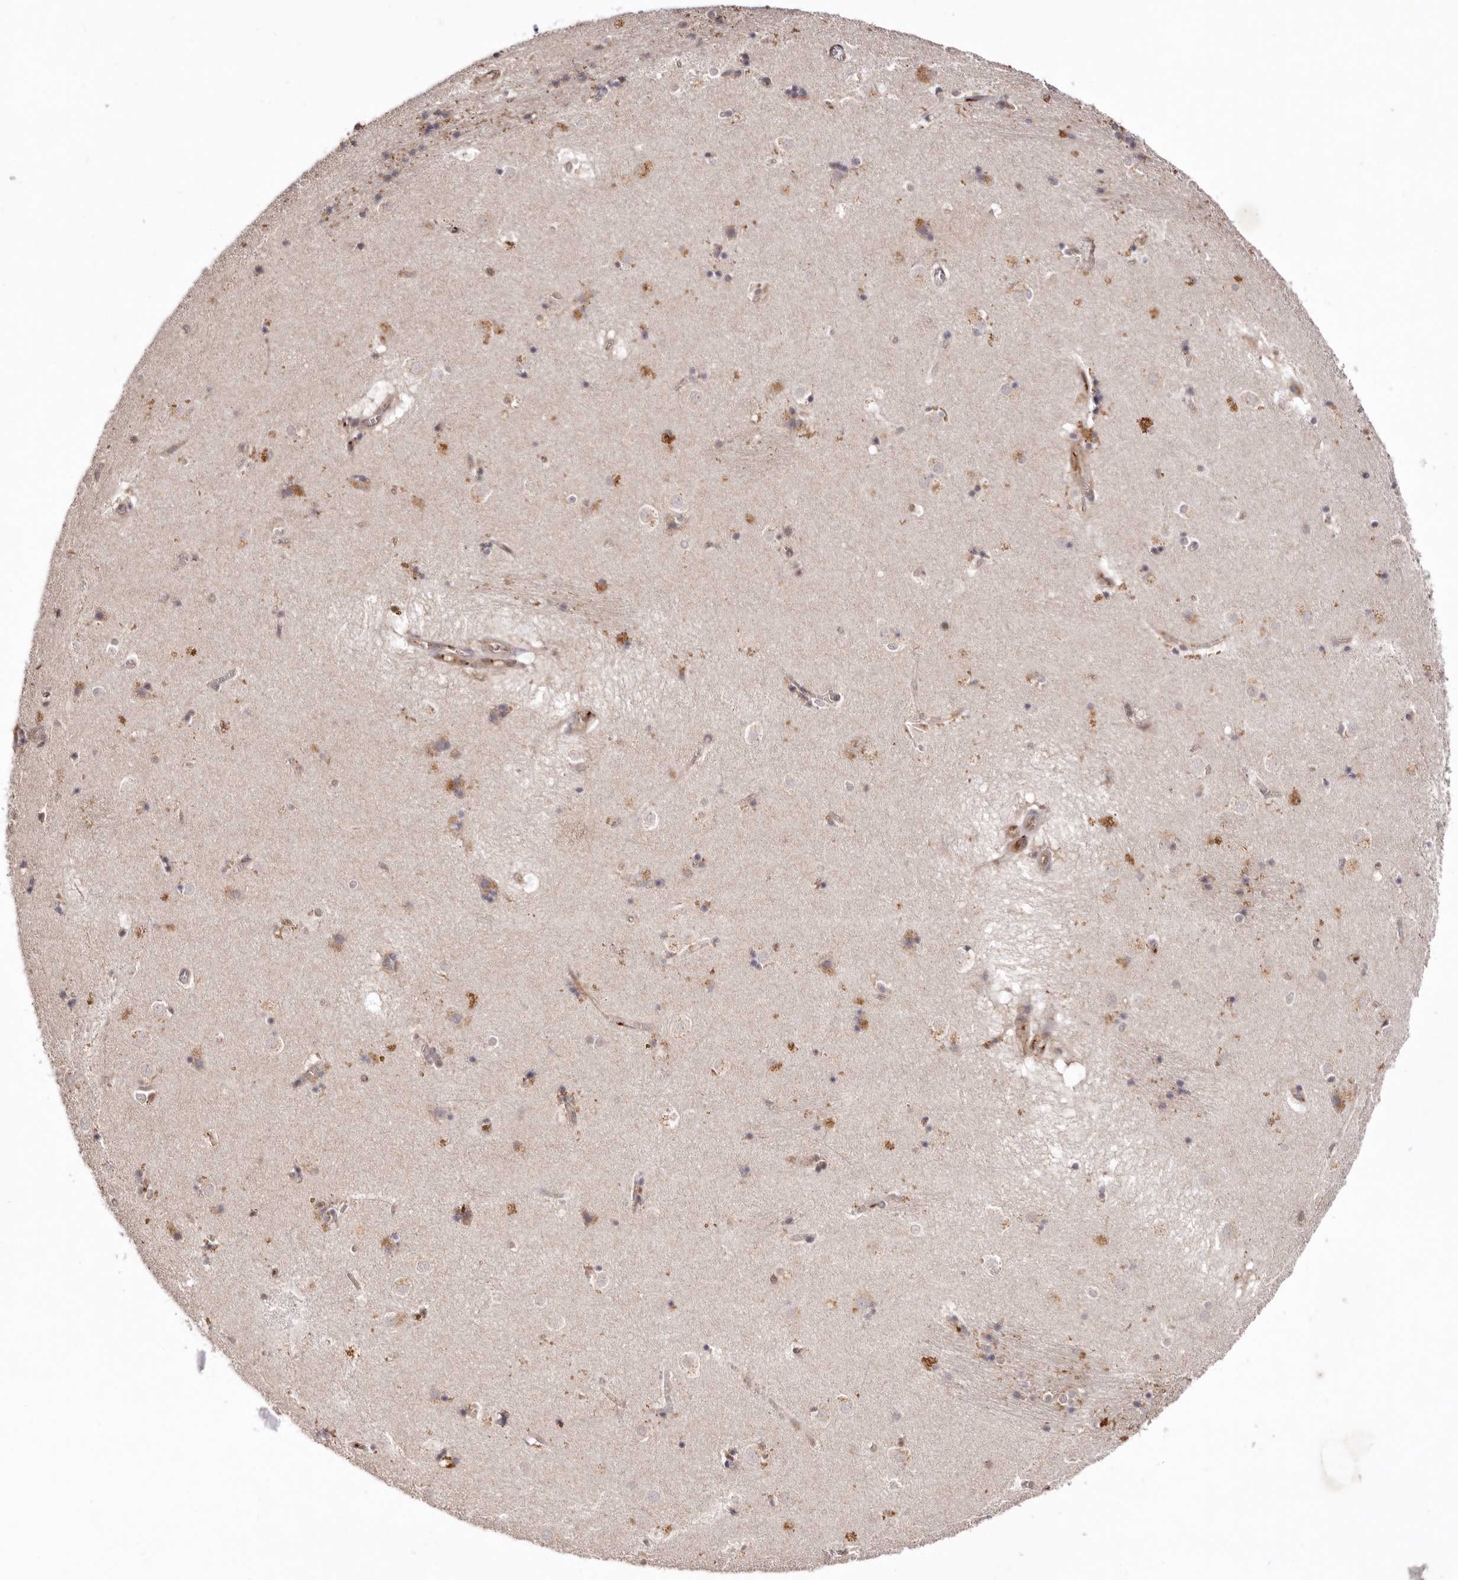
{"staining": {"intensity": "moderate", "quantity": "<25%", "location": "cytoplasmic/membranous"}, "tissue": "caudate", "cell_type": "Glial cells", "image_type": "normal", "snomed": [{"axis": "morphology", "description": "Normal tissue, NOS"}, {"axis": "topography", "description": "Lateral ventricle wall"}], "caption": "Human caudate stained with a brown dye demonstrates moderate cytoplasmic/membranous positive expression in approximately <25% of glial cells.", "gene": "NOTCH1", "patient": {"sex": "male", "age": 70}}